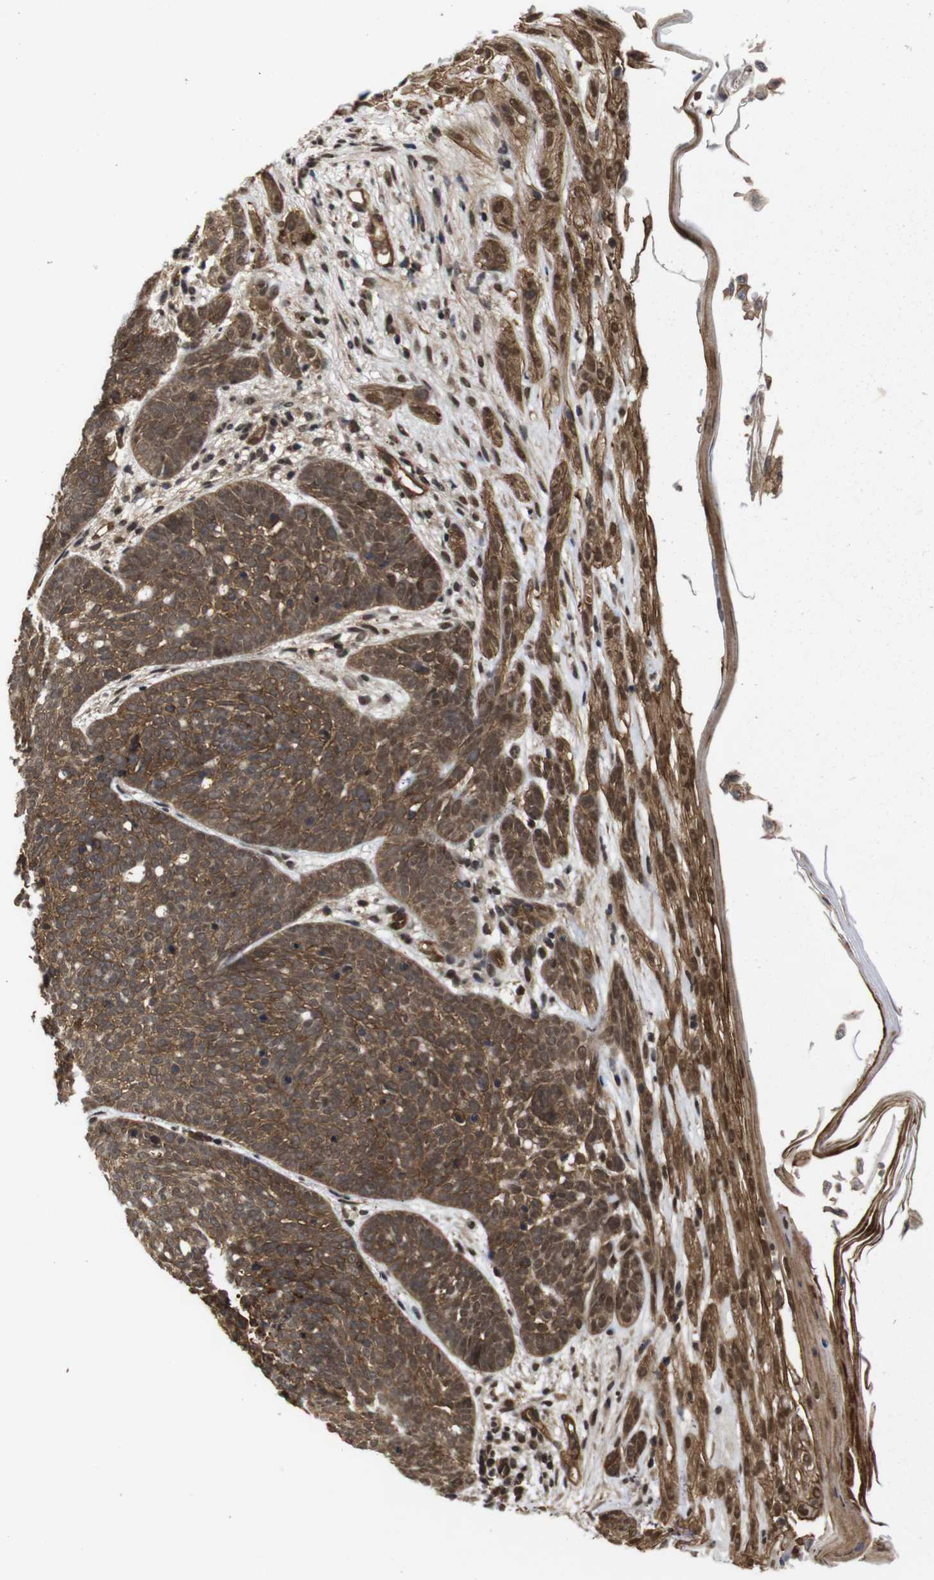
{"staining": {"intensity": "moderate", "quantity": ">75%", "location": "cytoplasmic/membranous"}, "tissue": "skin cancer", "cell_type": "Tumor cells", "image_type": "cancer", "snomed": [{"axis": "morphology", "description": "Basal cell carcinoma"}, {"axis": "topography", "description": "Skin"}], "caption": "Immunohistochemical staining of skin basal cell carcinoma displays medium levels of moderate cytoplasmic/membranous expression in approximately >75% of tumor cells.", "gene": "NANOS1", "patient": {"sex": "female", "age": 70}}